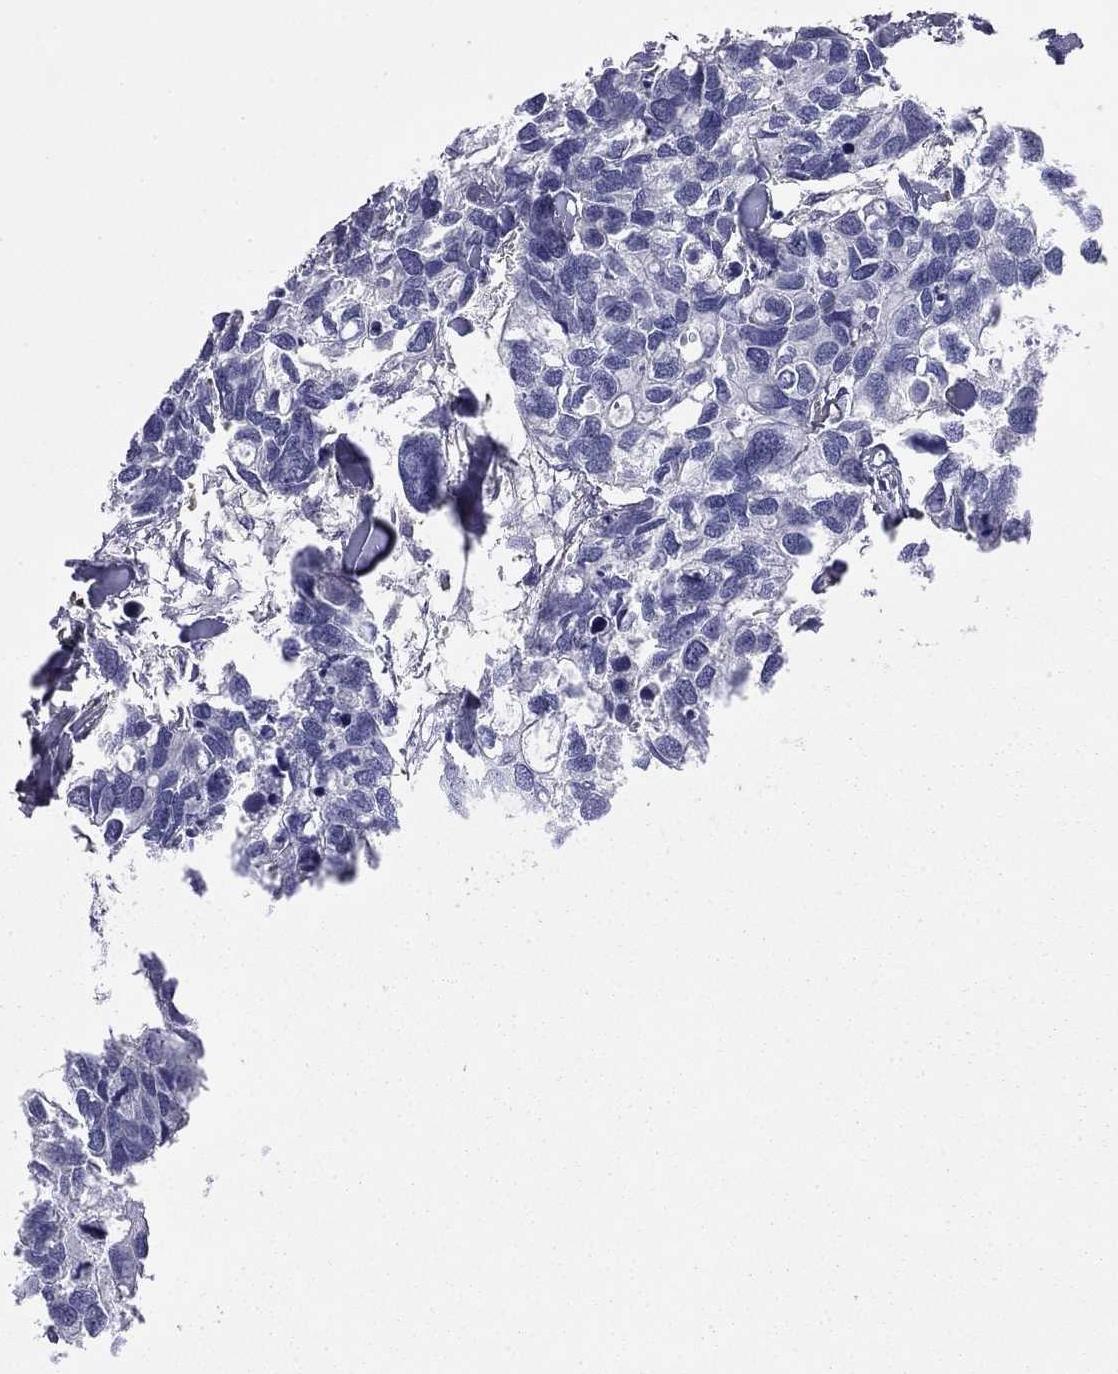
{"staining": {"intensity": "negative", "quantity": "none", "location": "none"}, "tissue": "breast cancer", "cell_type": "Tumor cells", "image_type": "cancer", "snomed": [{"axis": "morphology", "description": "Duct carcinoma"}, {"axis": "topography", "description": "Breast"}], "caption": "Breast infiltrating ductal carcinoma was stained to show a protein in brown. There is no significant positivity in tumor cells.", "gene": "TCHH", "patient": {"sex": "female", "age": 83}}